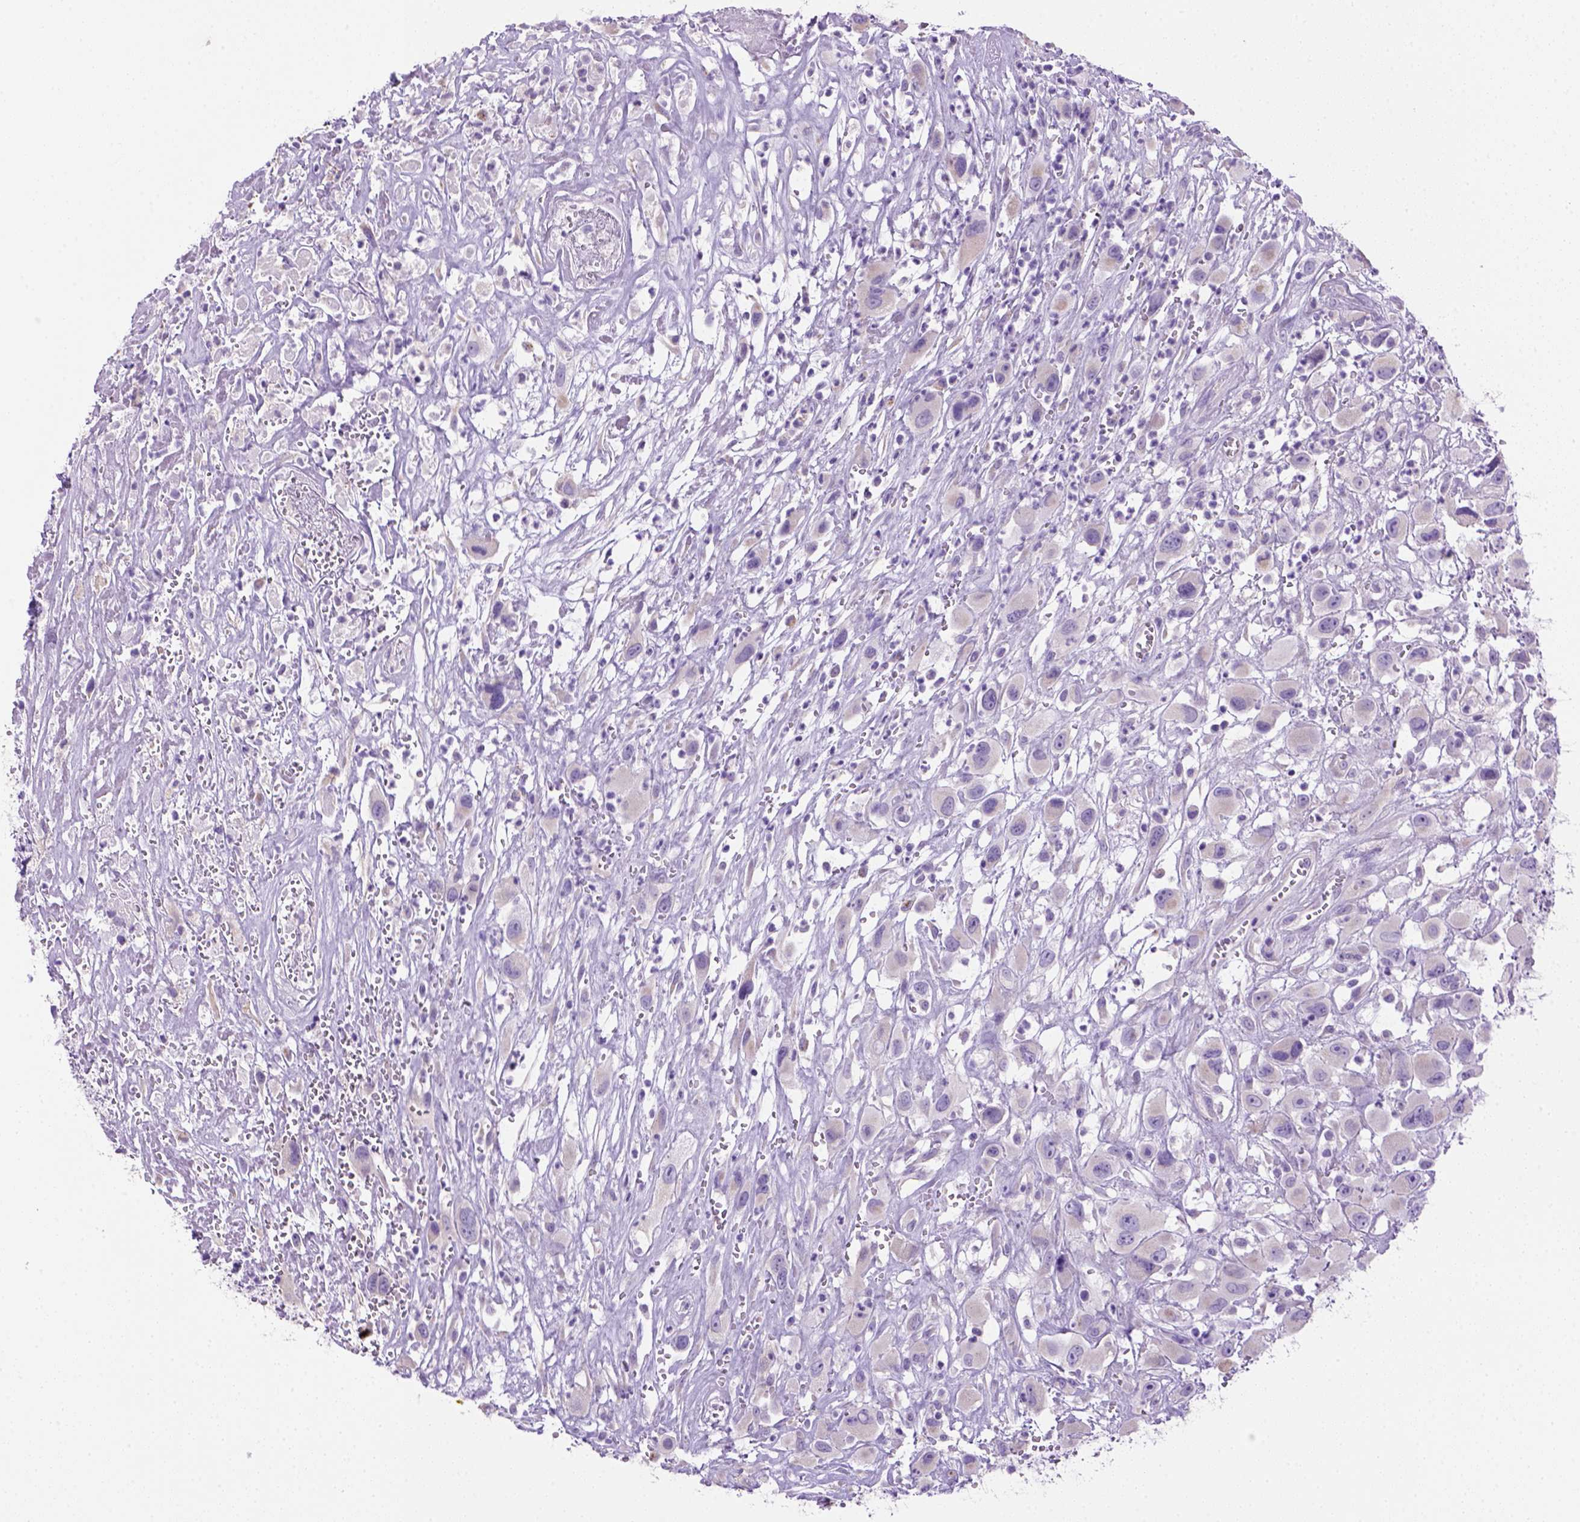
{"staining": {"intensity": "negative", "quantity": "none", "location": "none"}, "tissue": "head and neck cancer", "cell_type": "Tumor cells", "image_type": "cancer", "snomed": [{"axis": "morphology", "description": "Squamous cell carcinoma, NOS"}, {"axis": "morphology", "description": "Squamous cell carcinoma, metastatic, NOS"}, {"axis": "topography", "description": "Oral tissue"}, {"axis": "topography", "description": "Head-Neck"}], "caption": "An image of head and neck squamous cell carcinoma stained for a protein shows no brown staining in tumor cells.", "gene": "ARHGEF33", "patient": {"sex": "female", "age": 85}}